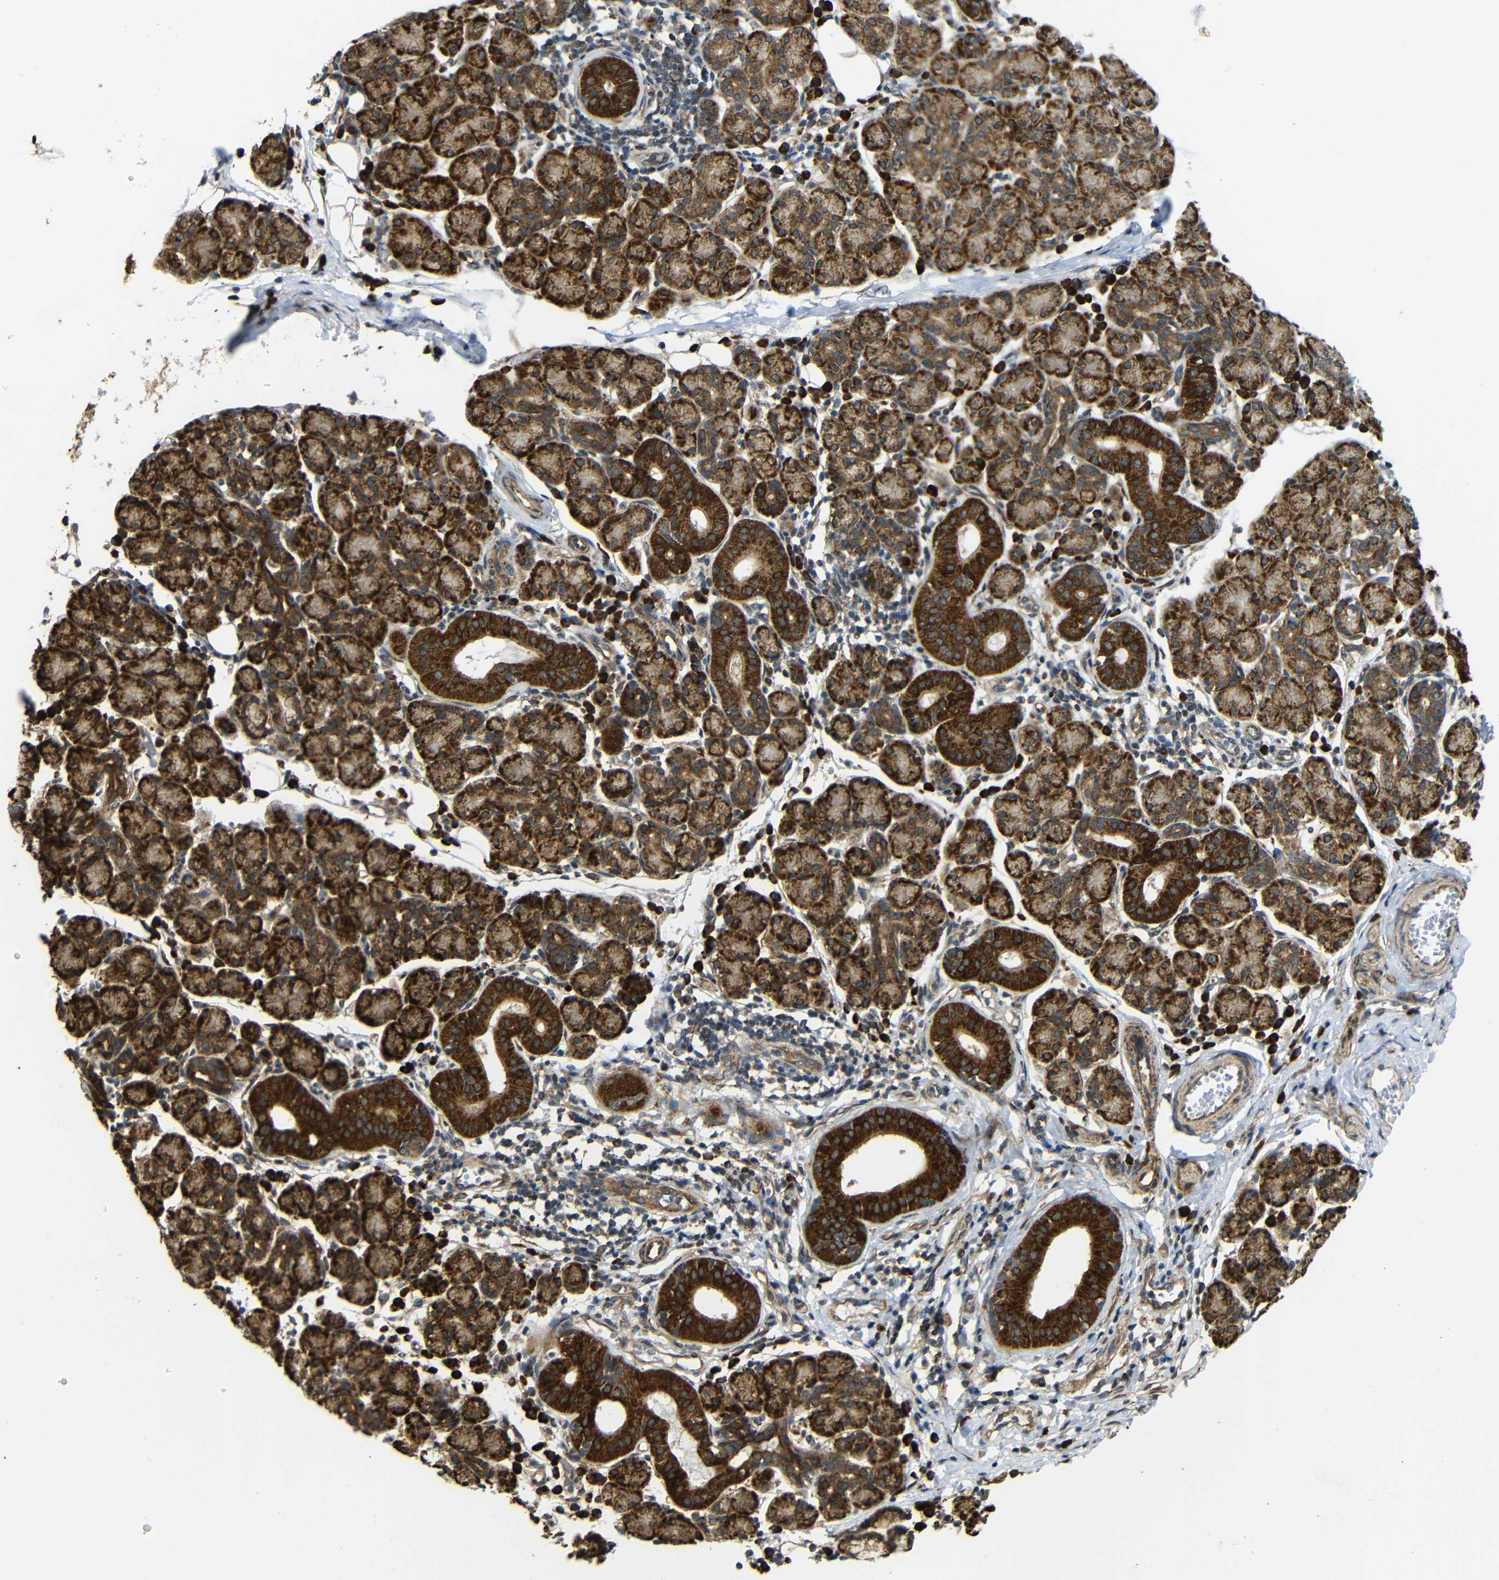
{"staining": {"intensity": "strong", "quantity": ">75%", "location": "cytoplasmic/membranous"}, "tissue": "salivary gland", "cell_type": "Glandular cells", "image_type": "normal", "snomed": [{"axis": "morphology", "description": "Normal tissue, NOS"}, {"axis": "morphology", "description": "Inflammation, NOS"}, {"axis": "topography", "description": "Lymph node"}, {"axis": "topography", "description": "Salivary gland"}], "caption": "Glandular cells reveal strong cytoplasmic/membranous staining in approximately >75% of cells in normal salivary gland.", "gene": "KANK4", "patient": {"sex": "male", "age": 3}}